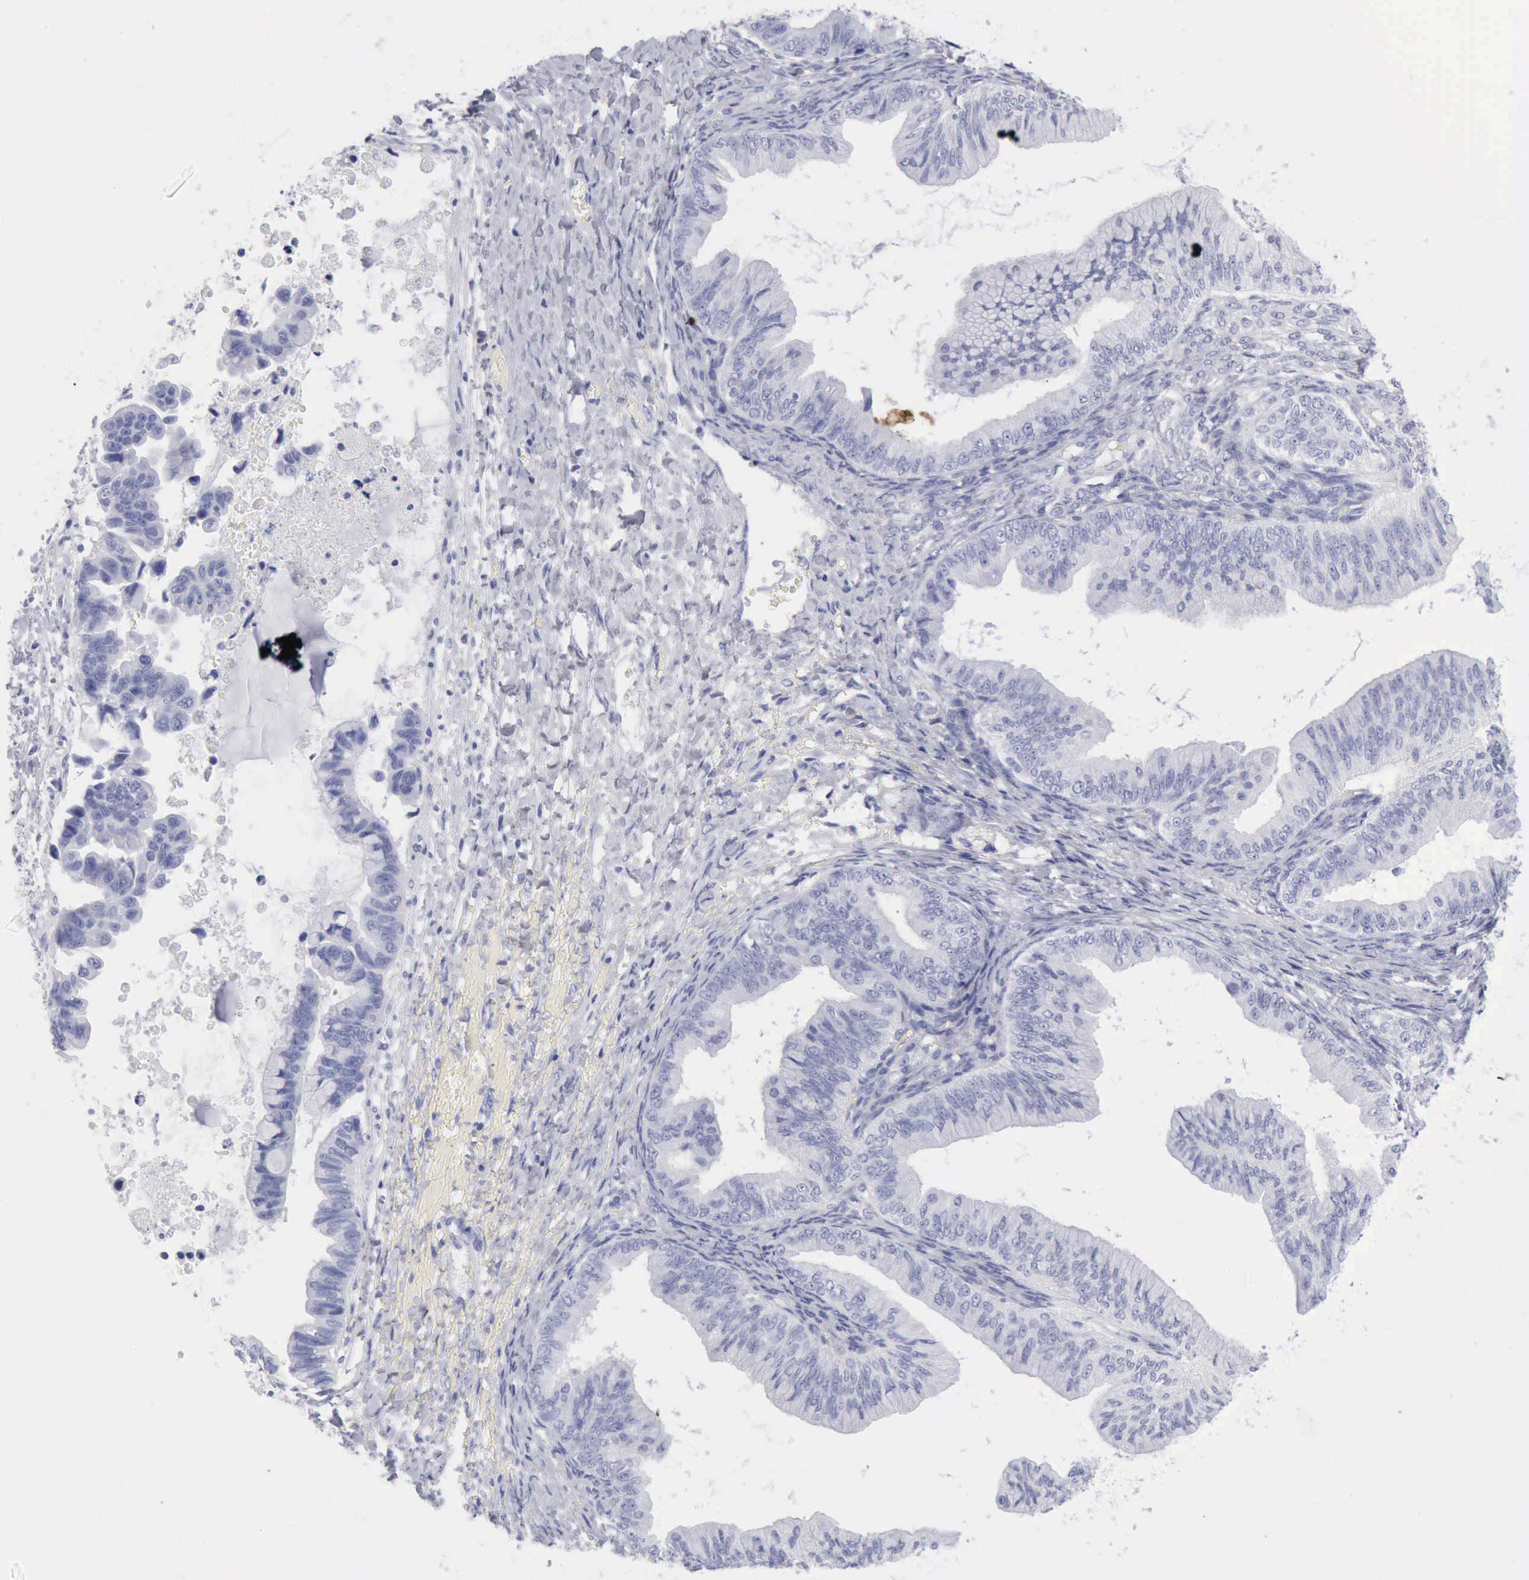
{"staining": {"intensity": "negative", "quantity": "none", "location": "none"}, "tissue": "ovarian cancer", "cell_type": "Tumor cells", "image_type": "cancer", "snomed": [{"axis": "morphology", "description": "Cystadenocarcinoma, mucinous, NOS"}, {"axis": "topography", "description": "Ovary"}], "caption": "Tumor cells show no significant positivity in mucinous cystadenocarcinoma (ovarian).", "gene": "KRT10", "patient": {"sex": "female", "age": 36}}